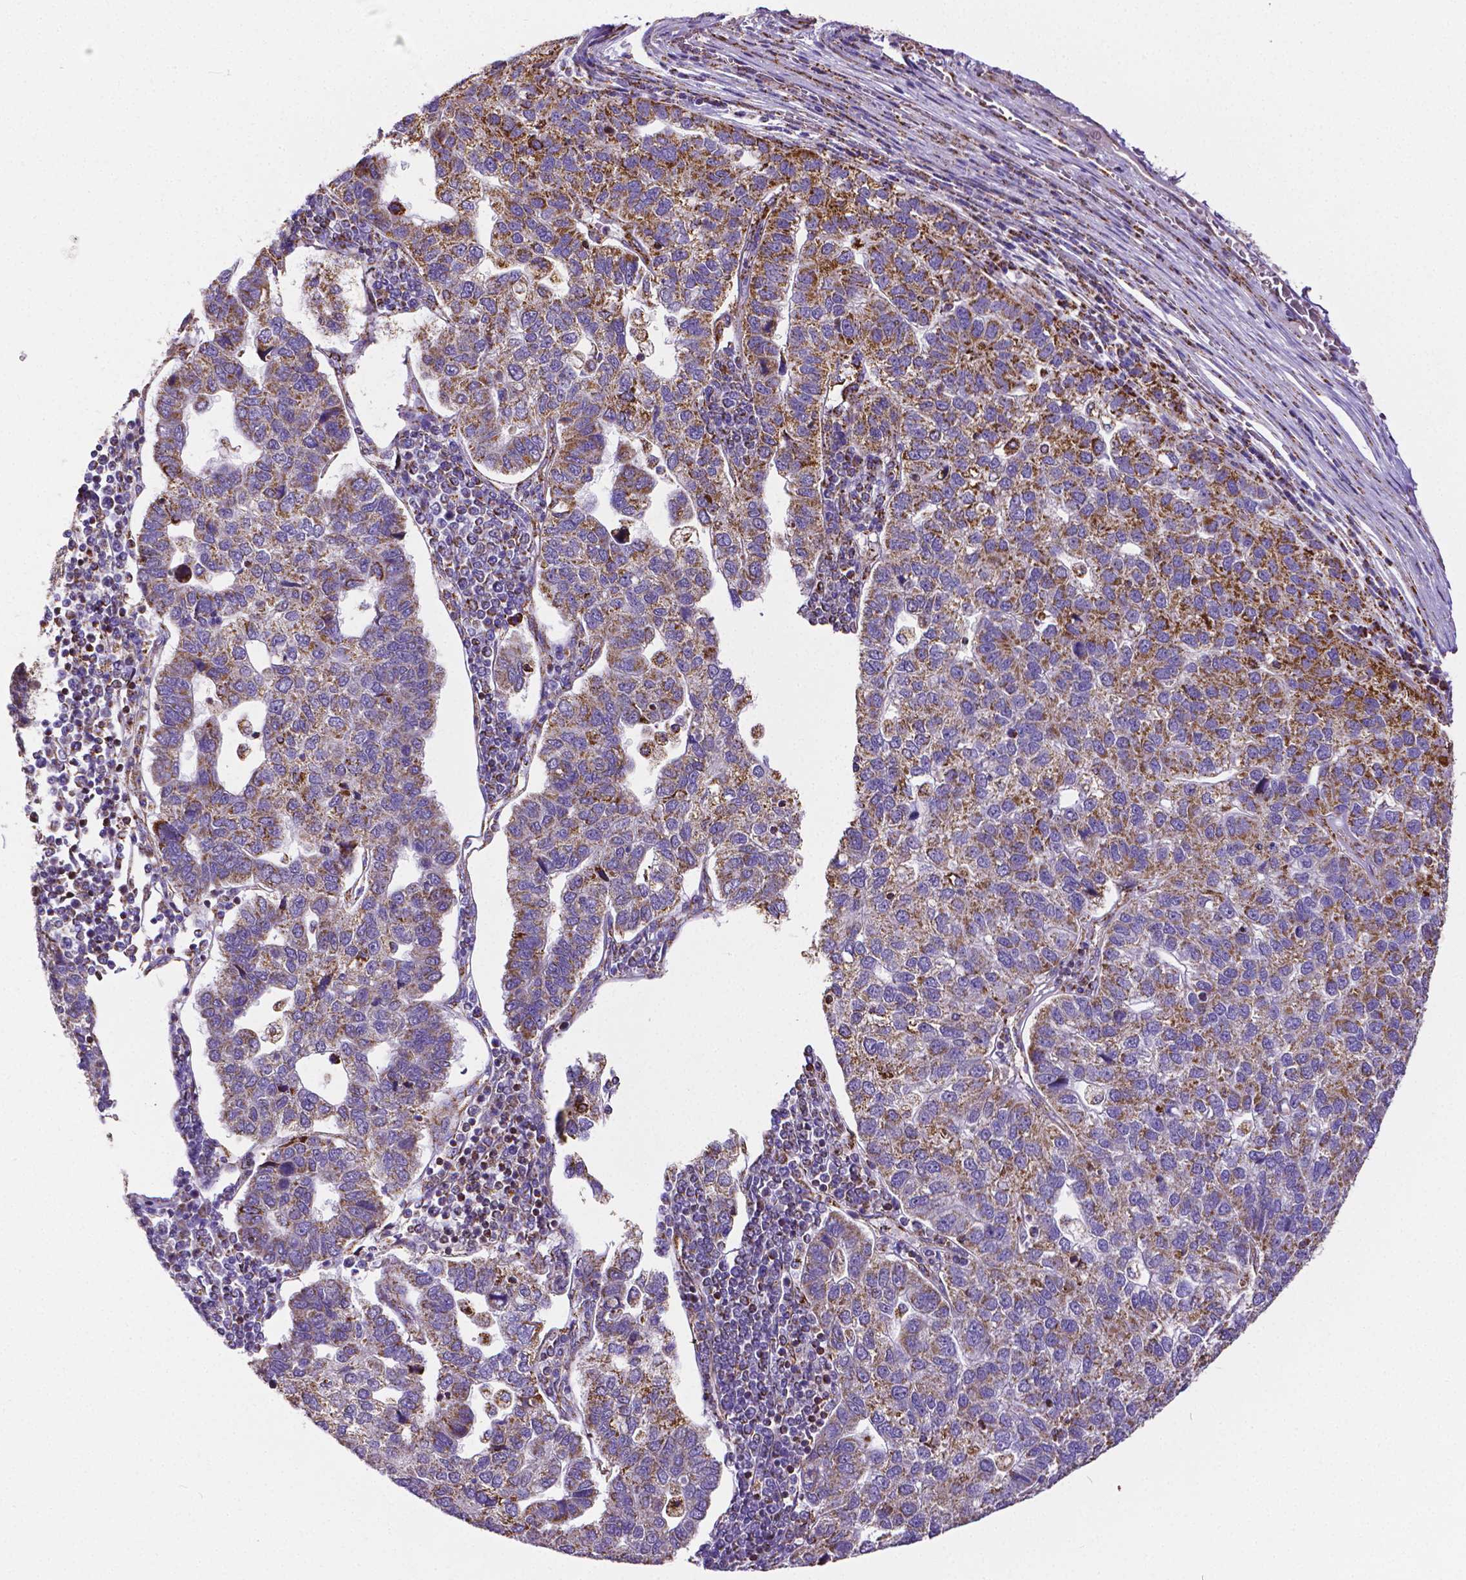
{"staining": {"intensity": "strong", "quantity": "25%-75%", "location": "cytoplasmic/membranous"}, "tissue": "pancreatic cancer", "cell_type": "Tumor cells", "image_type": "cancer", "snomed": [{"axis": "morphology", "description": "Adenocarcinoma, NOS"}, {"axis": "topography", "description": "Pancreas"}], "caption": "This micrograph displays IHC staining of adenocarcinoma (pancreatic), with high strong cytoplasmic/membranous staining in about 25%-75% of tumor cells.", "gene": "MACC1", "patient": {"sex": "female", "age": 61}}